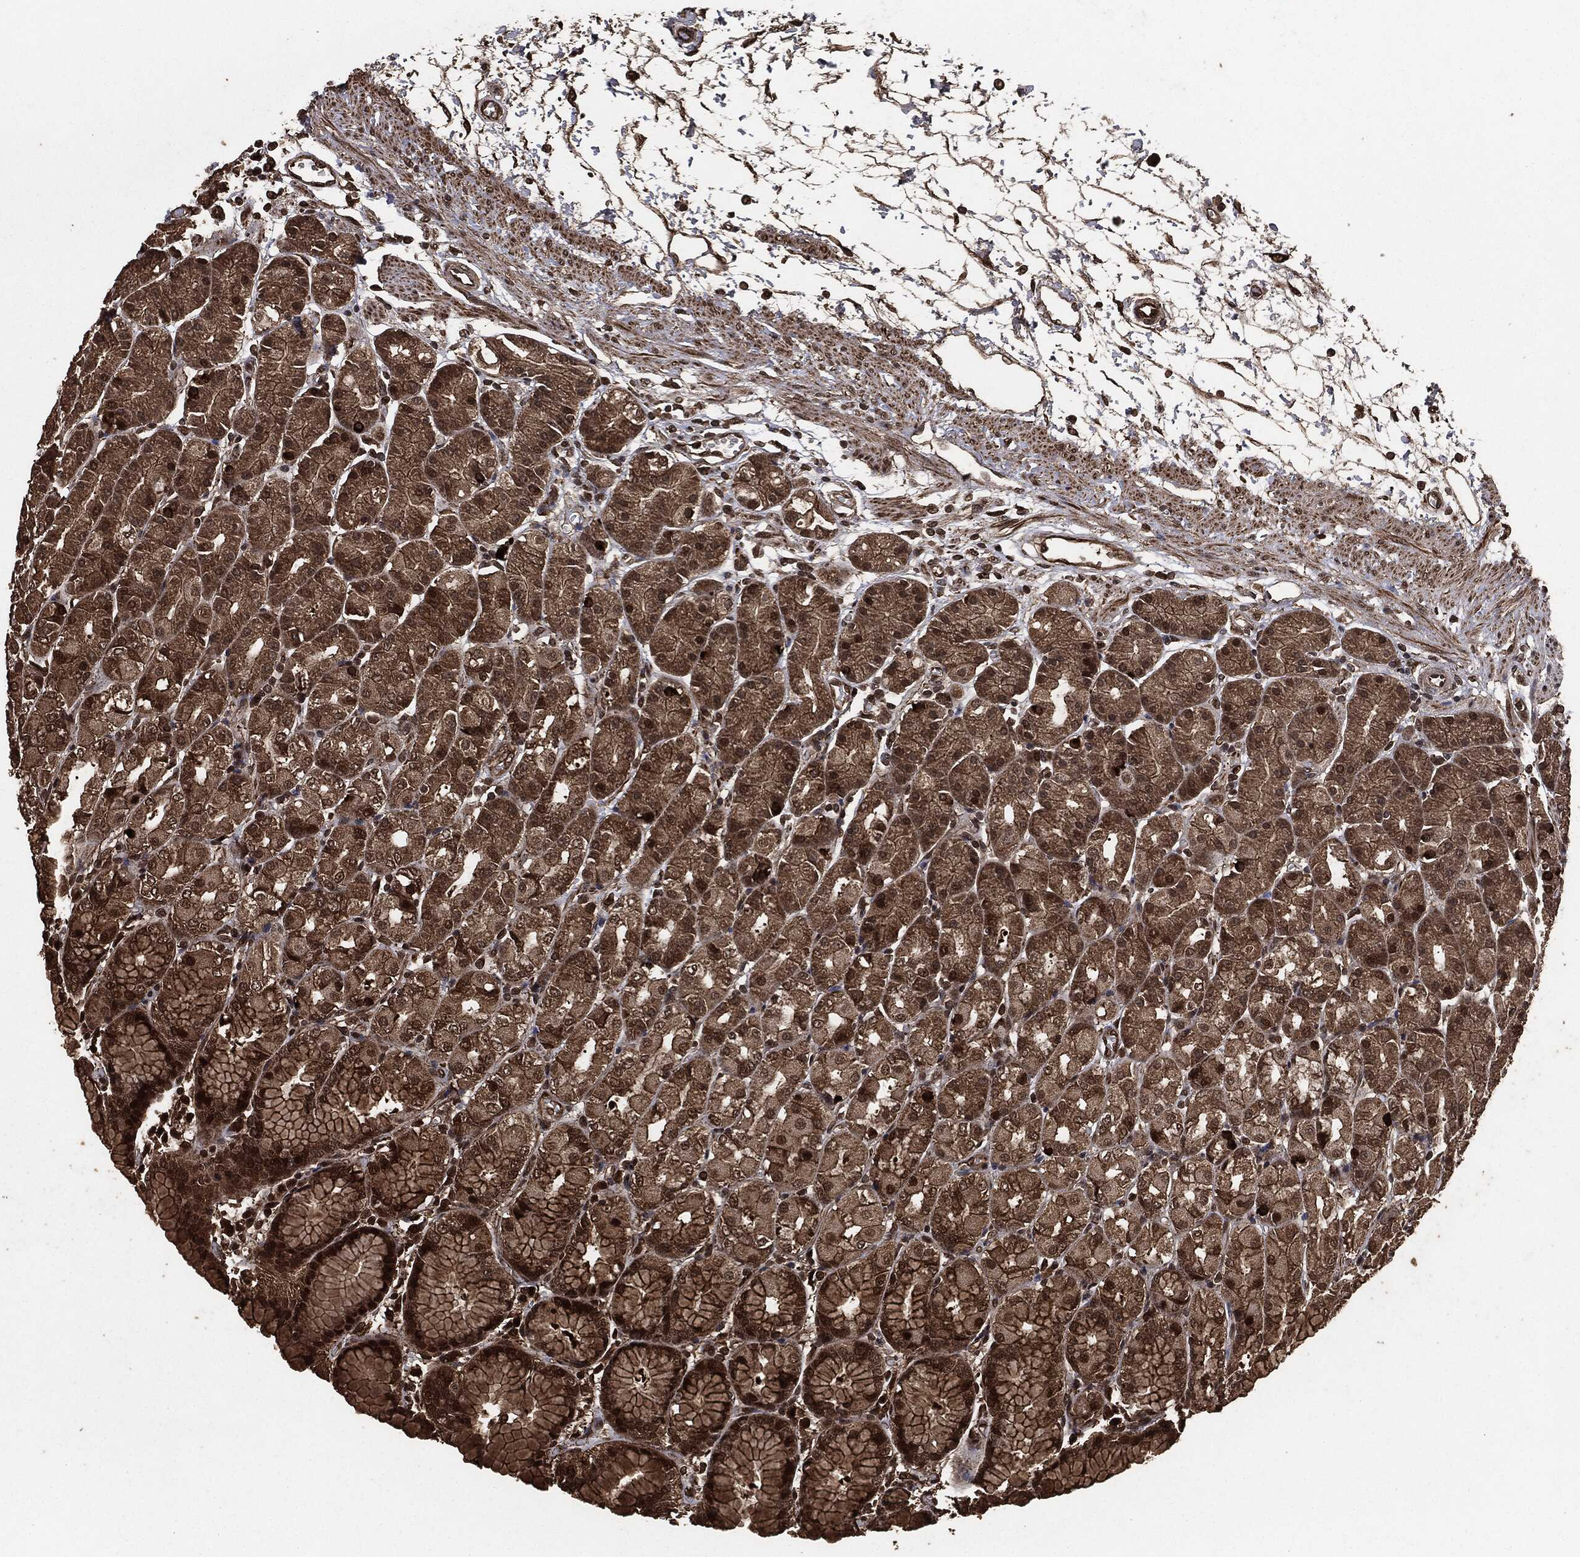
{"staining": {"intensity": "strong", "quantity": "<25%", "location": "cytoplasmic/membranous,nuclear"}, "tissue": "stomach", "cell_type": "Glandular cells", "image_type": "normal", "snomed": [{"axis": "morphology", "description": "Normal tissue, NOS"}, {"axis": "morphology", "description": "Adenocarcinoma, NOS"}, {"axis": "topography", "description": "Stomach"}], "caption": "Stomach stained with IHC shows strong cytoplasmic/membranous,nuclear expression in approximately <25% of glandular cells. (DAB IHC, brown staining for protein, blue staining for nuclei).", "gene": "EGFR", "patient": {"sex": "female", "age": 81}}